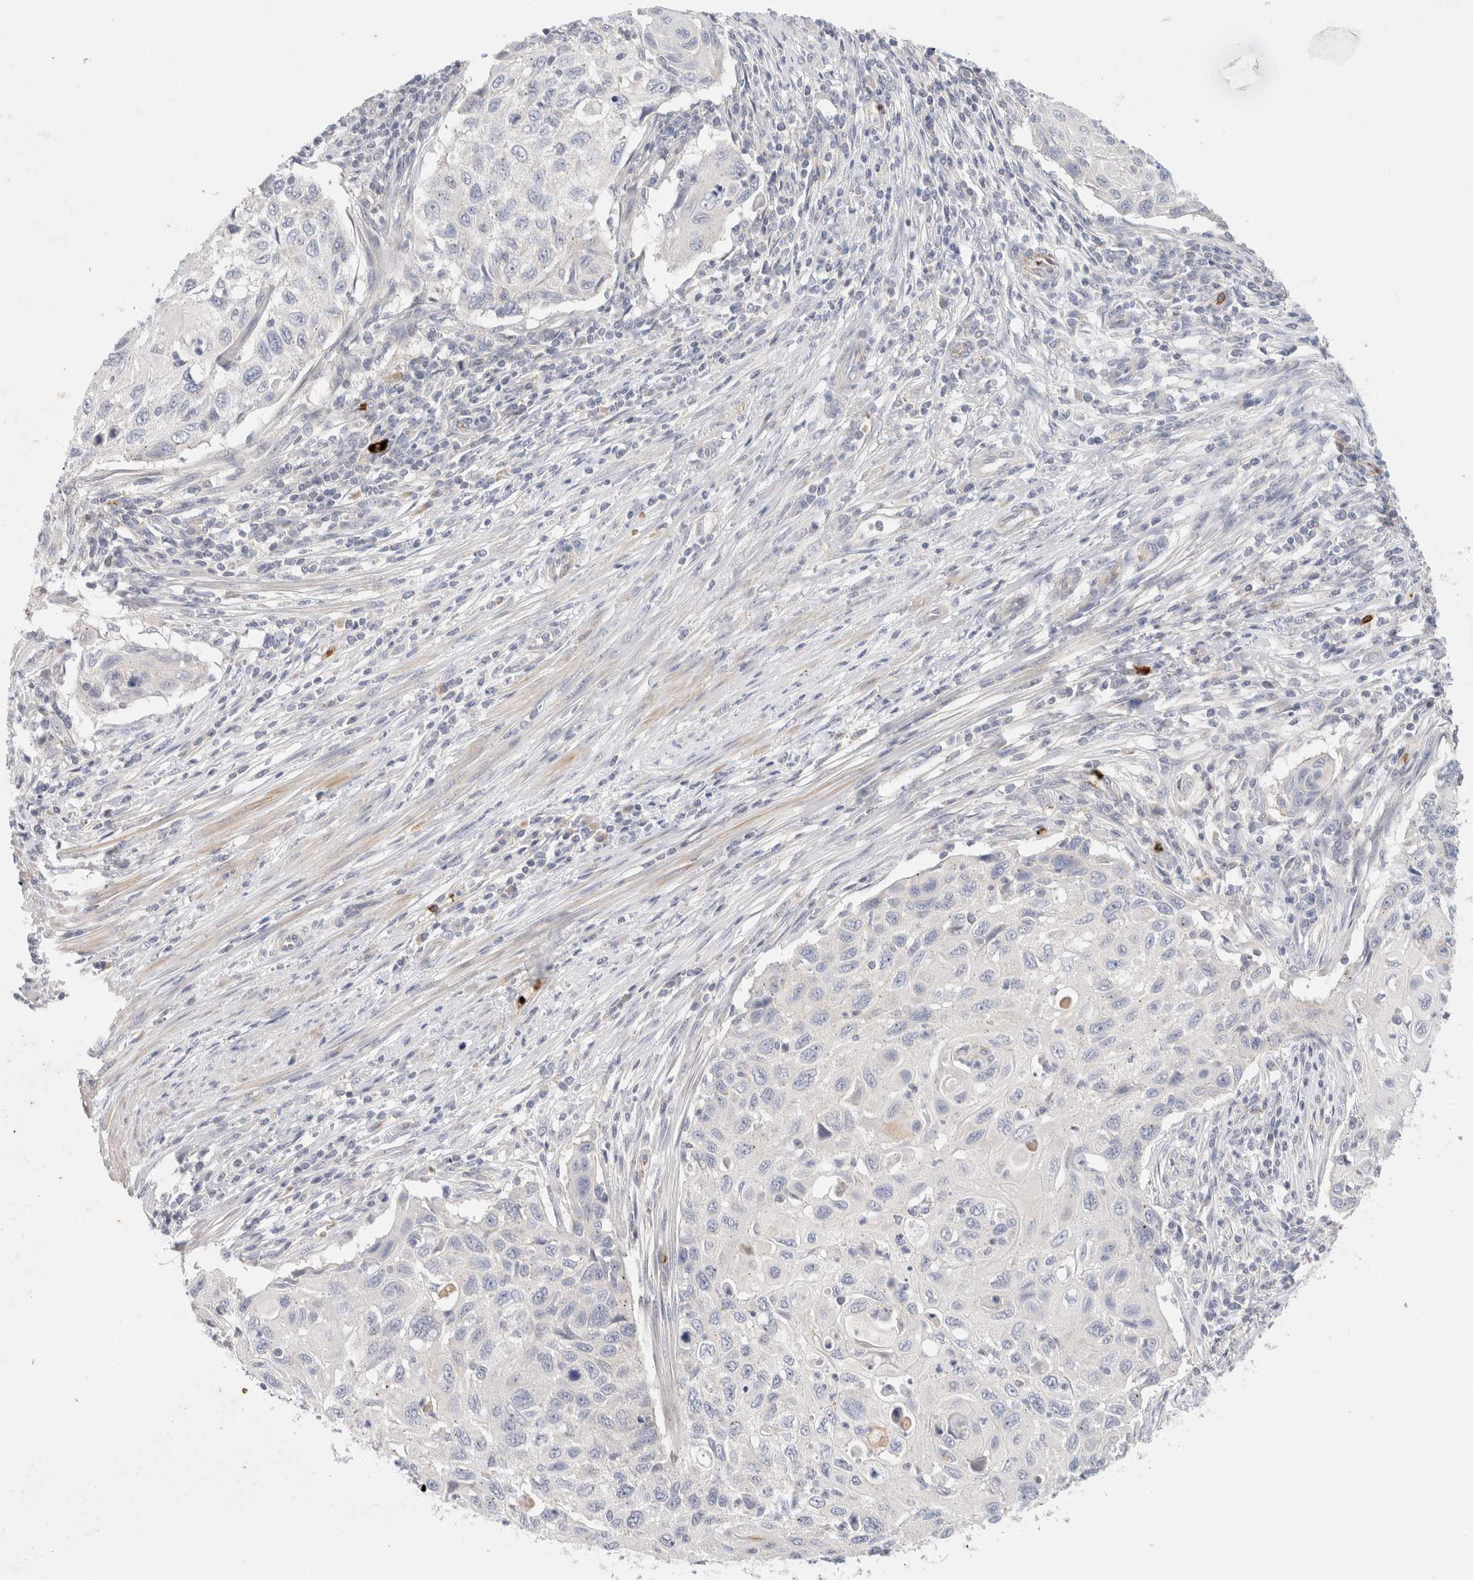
{"staining": {"intensity": "negative", "quantity": "none", "location": "none"}, "tissue": "cervical cancer", "cell_type": "Tumor cells", "image_type": "cancer", "snomed": [{"axis": "morphology", "description": "Squamous cell carcinoma, NOS"}, {"axis": "topography", "description": "Cervix"}], "caption": "The micrograph shows no staining of tumor cells in cervical squamous cell carcinoma. (DAB immunohistochemistry (IHC), high magnification).", "gene": "MST1", "patient": {"sex": "female", "age": 70}}